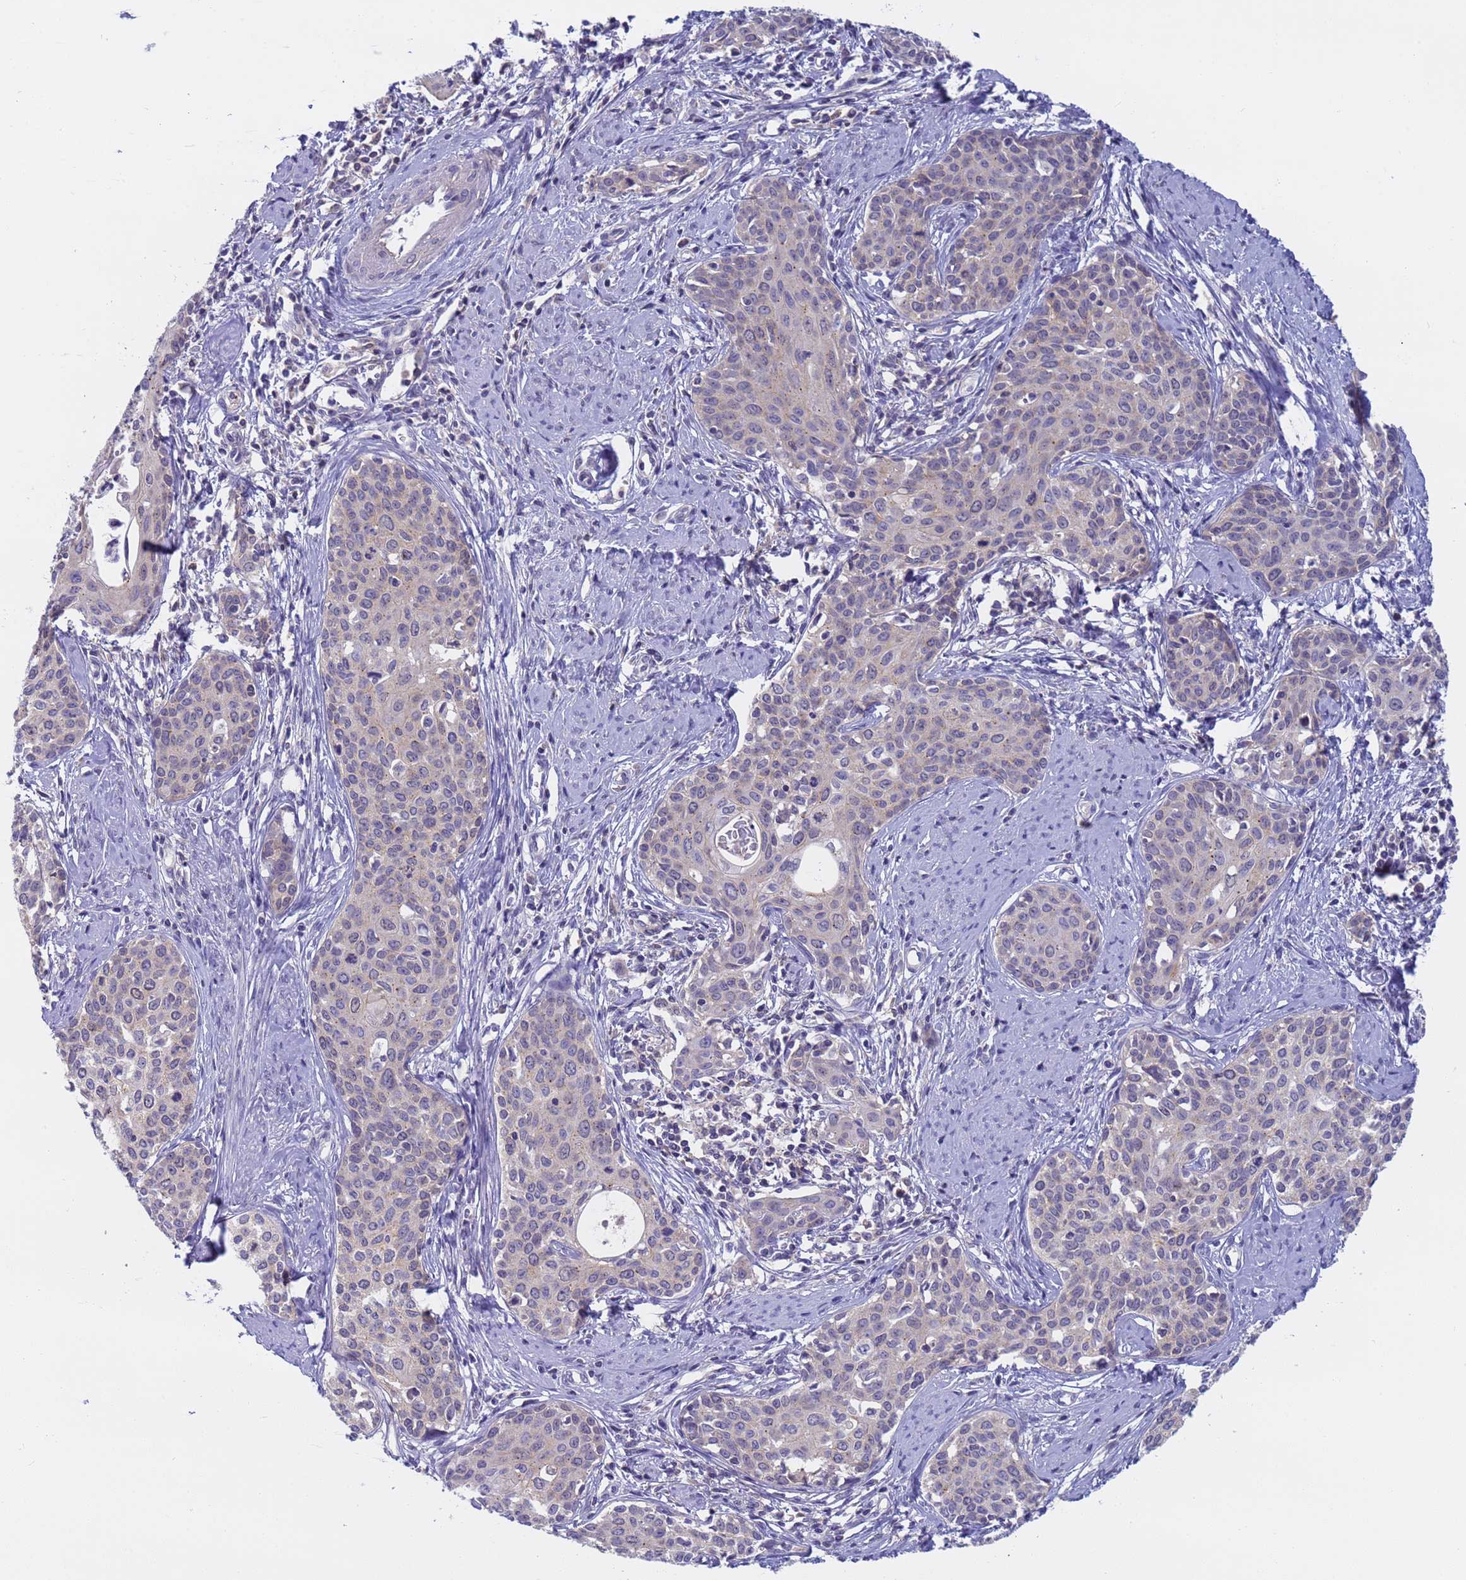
{"staining": {"intensity": "weak", "quantity": "<25%", "location": "cytoplasmic/membranous"}, "tissue": "cervical cancer", "cell_type": "Tumor cells", "image_type": "cancer", "snomed": [{"axis": "morphology", "description": "Squamous cell carcinoma, NOS"}, {"axis": "topography", "description": "Cervix"}], "caption": "A high-resolution photomicrograph shows IHC staining of cervical cancer (squamous cell carcinoma), which displays no significant positivity in tumor cells. (DAB (3,3'-diaminobenzidine) immunohistochemistry visualized using brightfield microscopy, high magnification).", "gene": "CAPN7", "patient": {"sex": "female", "age": 46}}